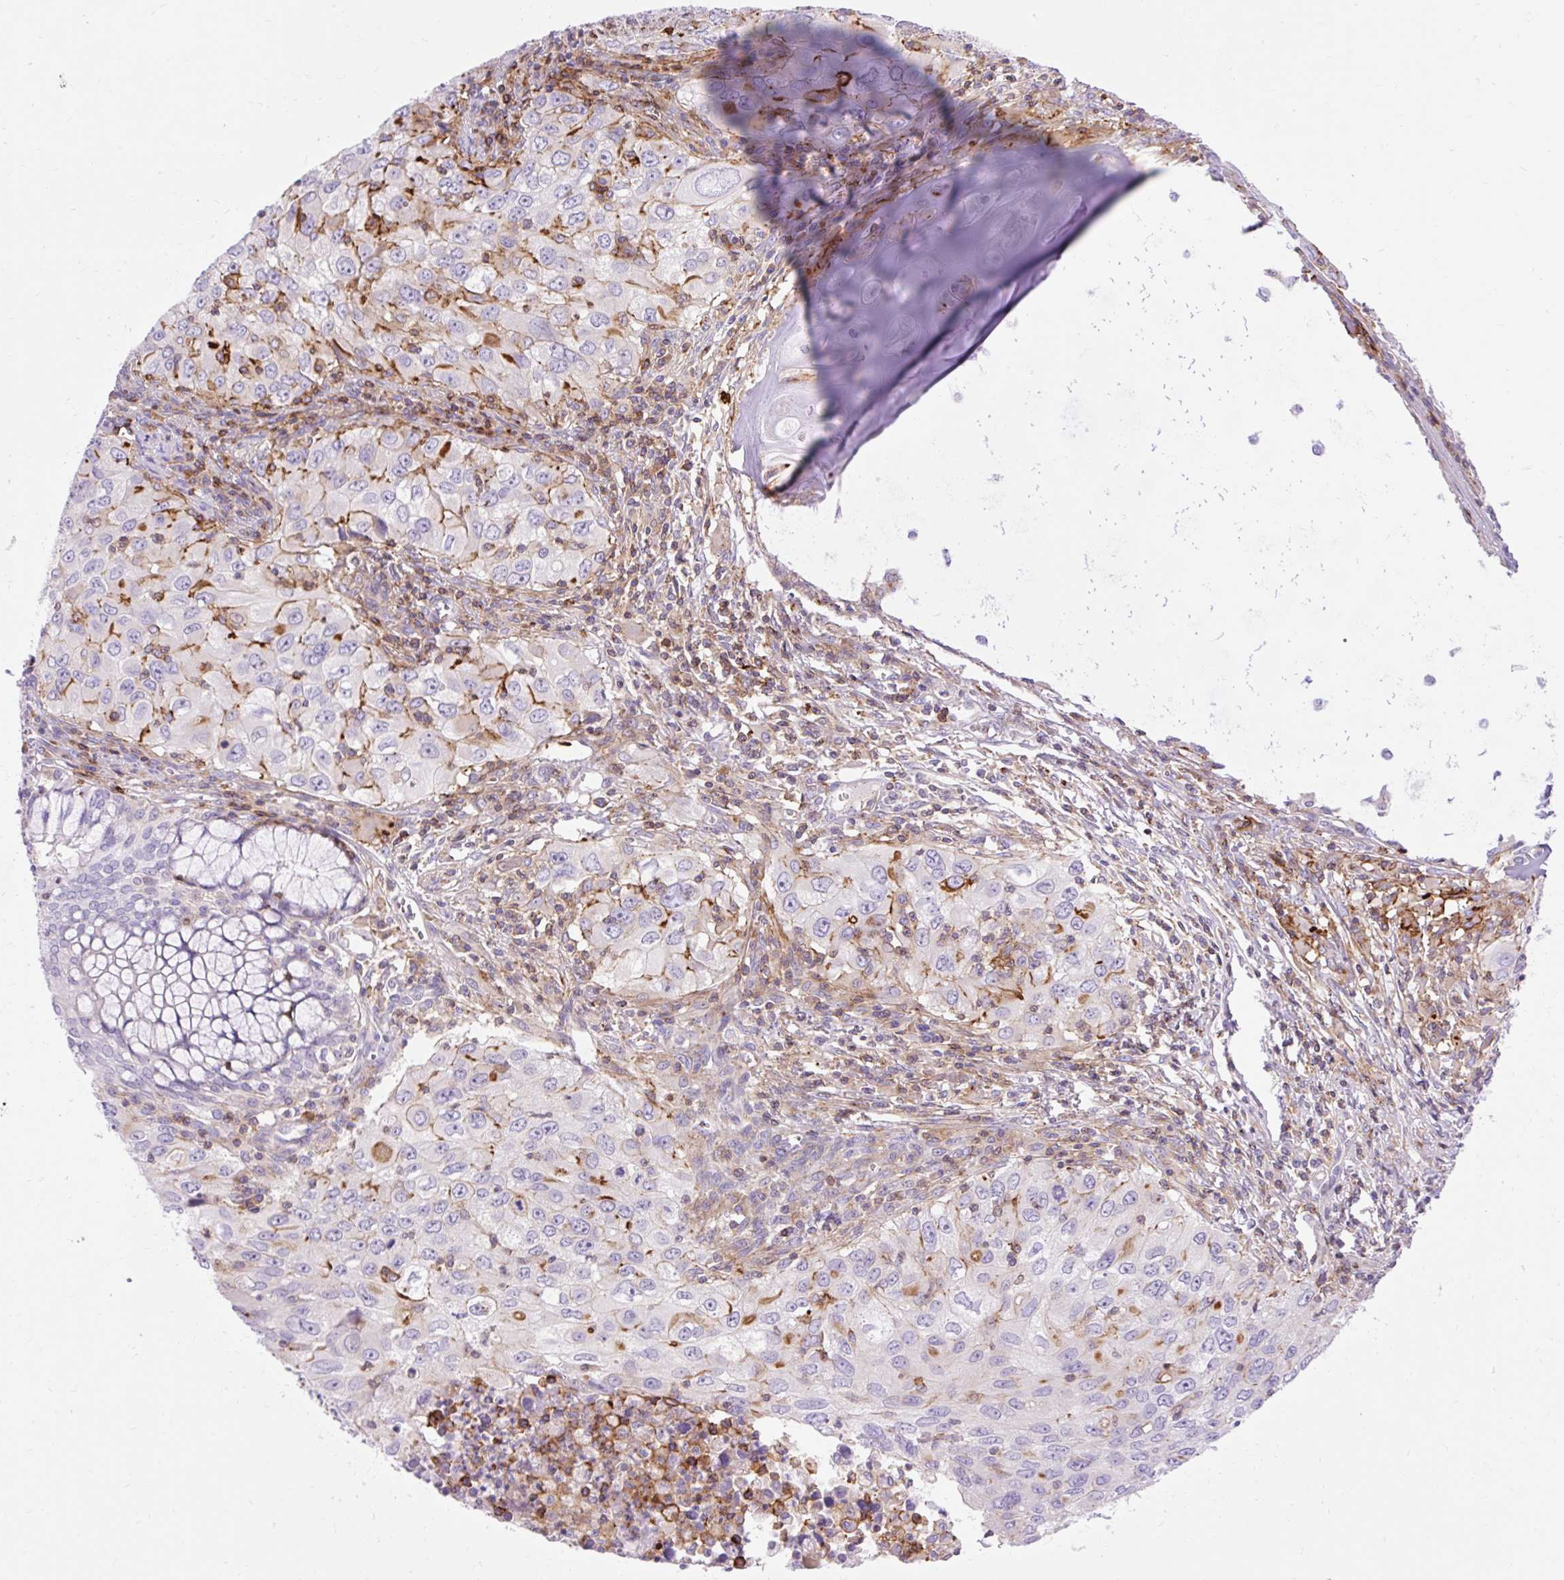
{"staining": {"intensity": "moderate", "quantity": "<25%", "location": "cytoplasmic/membranous"}, "tissue": "lung cancer", "cell_type": "Tumor cells", "image_type": "cancer", "snomed": [{"axis": "morphology", "description": "Adenocarcinoma, NOS"}, {"axis": "morphology", "description": "Adenocarcinoma, metastatic, NOS"}, {"axis": "topography", "description": "Lymph node"}, {"axis": "topography", "description": "Lung"}], "caption": "Immunohistochemical staining of human adenocarcinoma (lung) displays low levels of moderate cytoplasmic/membranous staining in approximately <25% of tumor cells.", "gene": "CORO7-PAM16", "patient": {"sex": "female", "age": 42}}